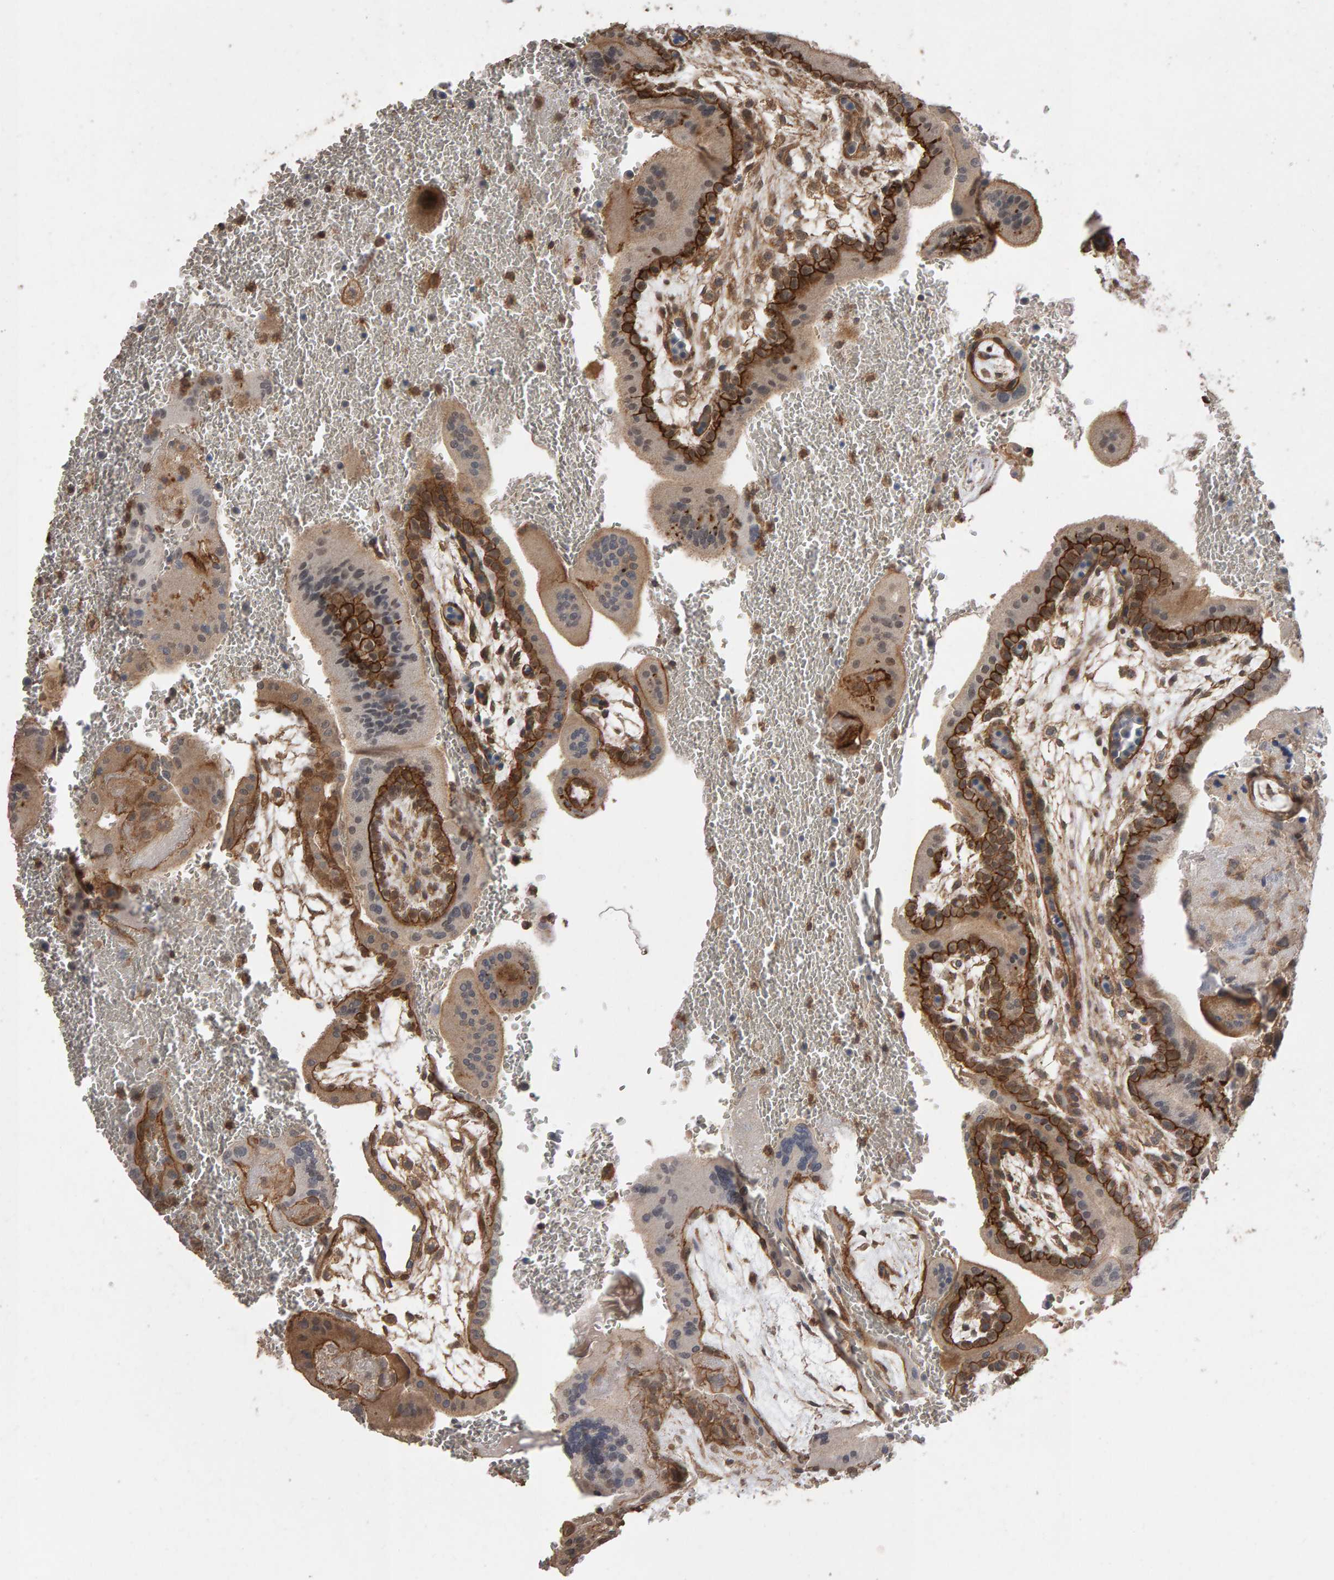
{"staining": {"intensity": "moderate", "quantity": ">75%", "location": "cytoplasmic/membranous"}, "tissue": "placenta", "cell_type": "Decidual cells", "image_type": "normal", "snomed": [{"axis": "morphology", "description": "Normal tissue, NOS"}, {"axis": "topography", "description": "Placenta"}], "caption": "This micrograph displays unremarkable placenta stained with immunohistochemistry to label a protein in brown. The cytoplasmic/membranous of decidual cells show moderate positivity for the protein. Nuclei are counter-stained blue.", "gene": "SCRIB", "patient": {"sex": "female", "age": 35}}